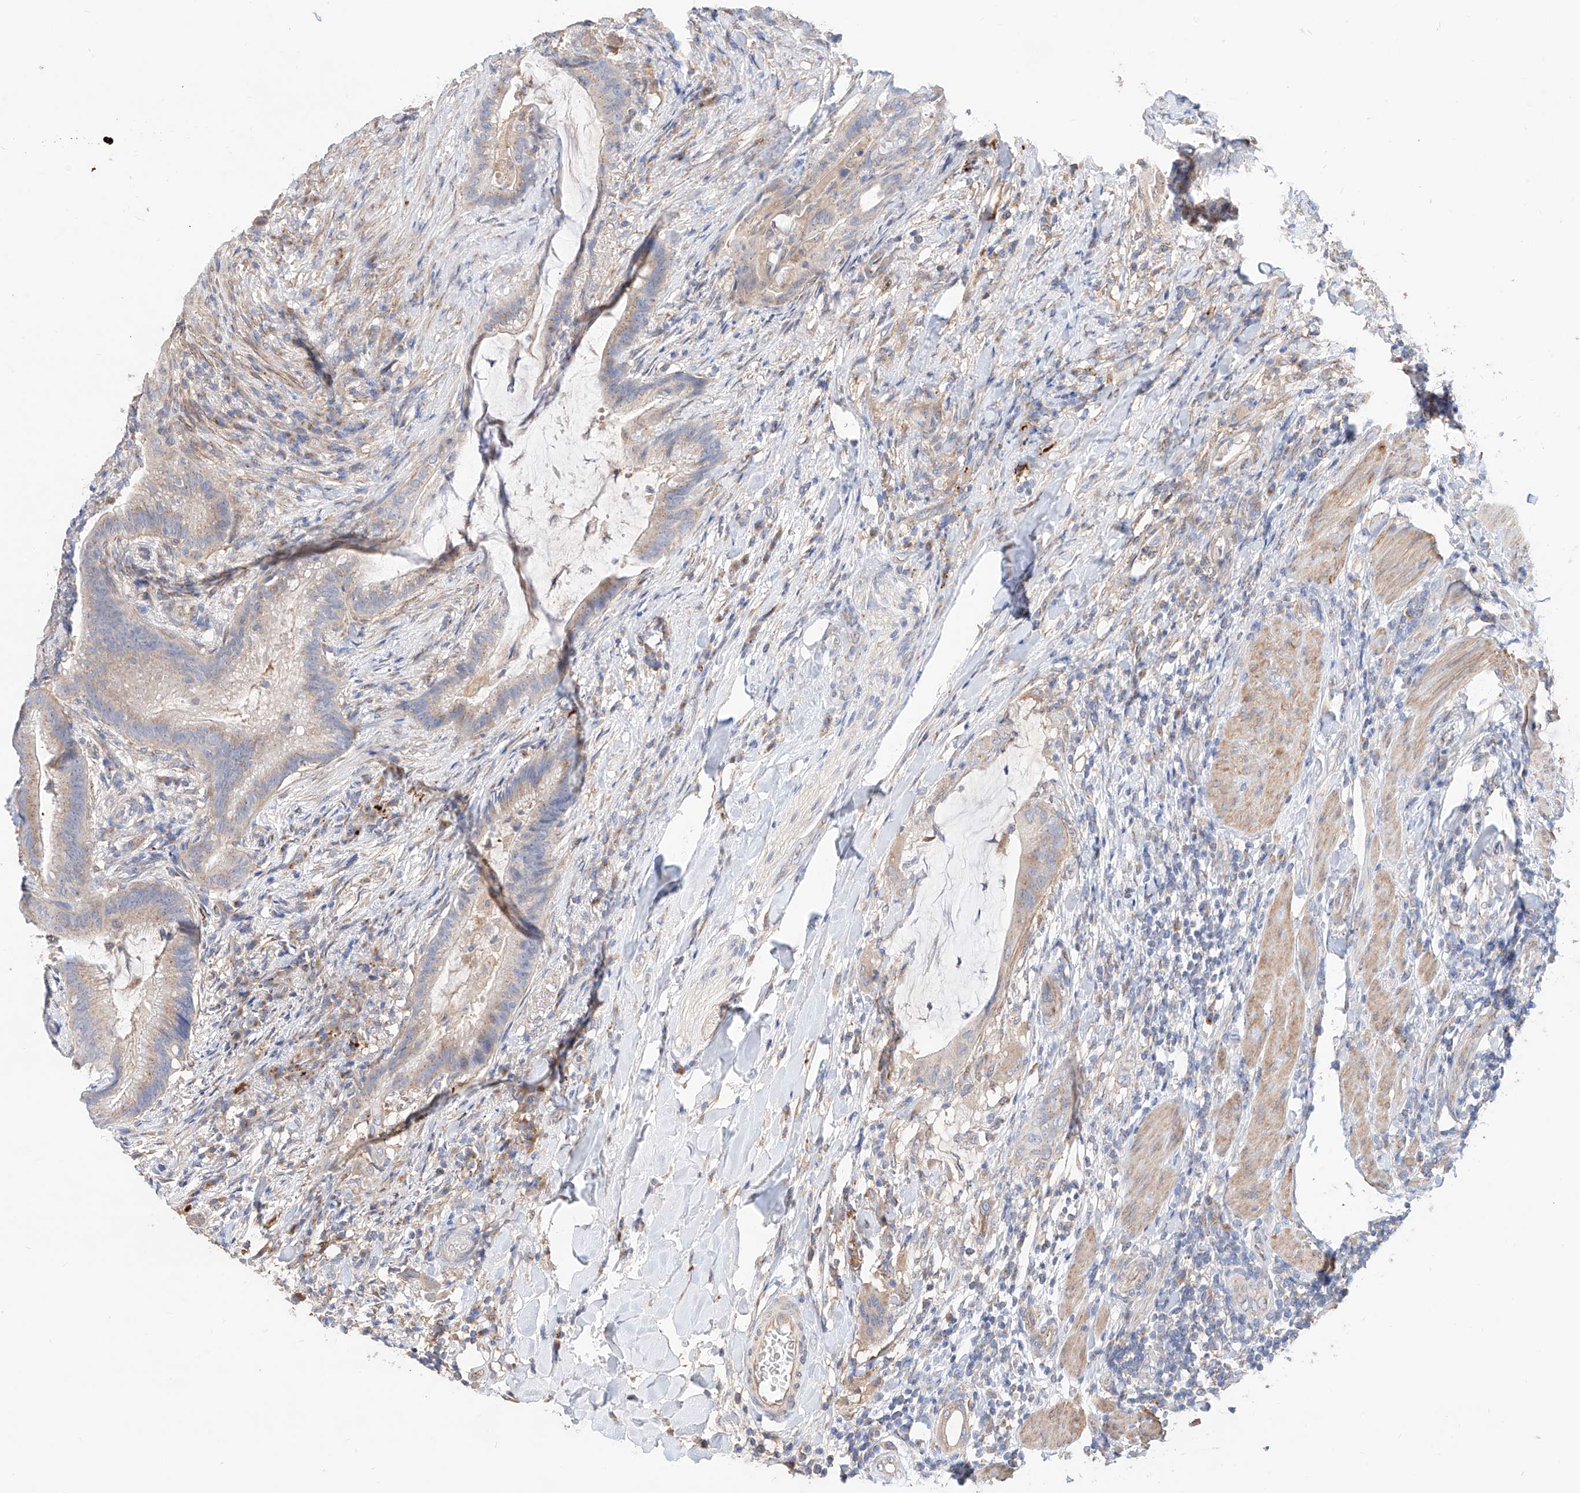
{"staining": {"intensity": "weak", "quantity": "<25%", "location": "cytoplasmic/membranous"}, "tissue": "colorectal cancer", "cell_type": "Tumor cells", "image_type": "cancer", "snomed": [{"axis": "morphology", "description": "Adenocarcinoma, NOS"}, {"axis": "topography", "description": "Colon"}], "caption": "The micrograph exhibits no staining of tumor cells in colorectal cancer. (Brightfield microscopy of DAB immunohistochemistry (IHC) at high magnification).", "gene": "MOSPD1", "patient": {"sex": "female", "age": 66}}